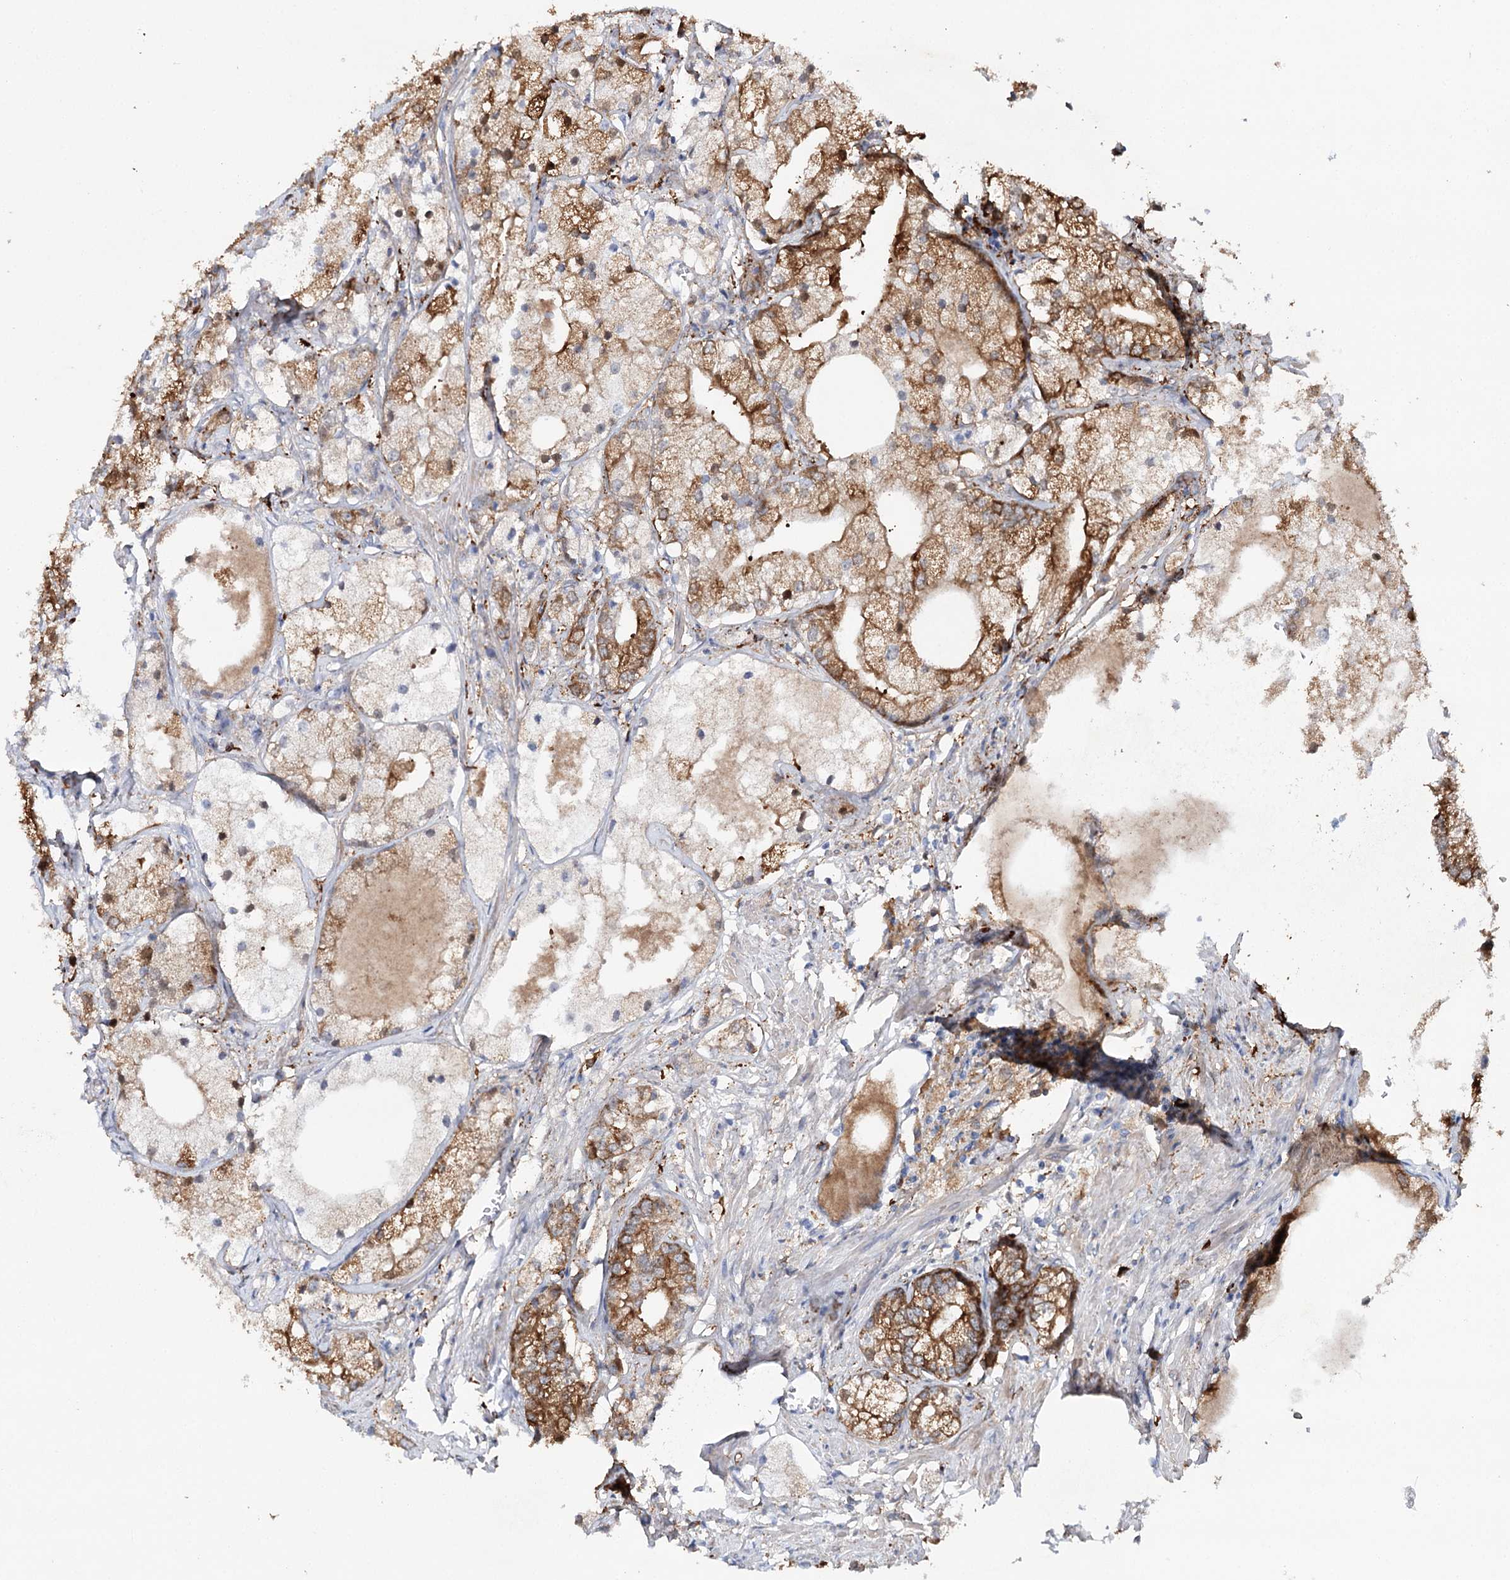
{"staining": {"intensity": "strong", "quantity": ">75%", "location": "cytoplasmic/membranous"}, "tissue": "prostate cancer", "cell_type": "Tumor cells", "image_type": "cancer", "snomed": [{"axis": "morphology", "description": "Adenocarcinoma, Low grade"}, {"axis": "topography", "description": "Prostate"}], "caption": "There is high levels of strong cytoplasmic/membranous positivity in tumor cells of prostate low-grade adenocarcinoma, as demonstrated by immunohistochemical staining (brown color).", "gene": "CFAP46", "patient": {"sex": "male", "age": 69}}